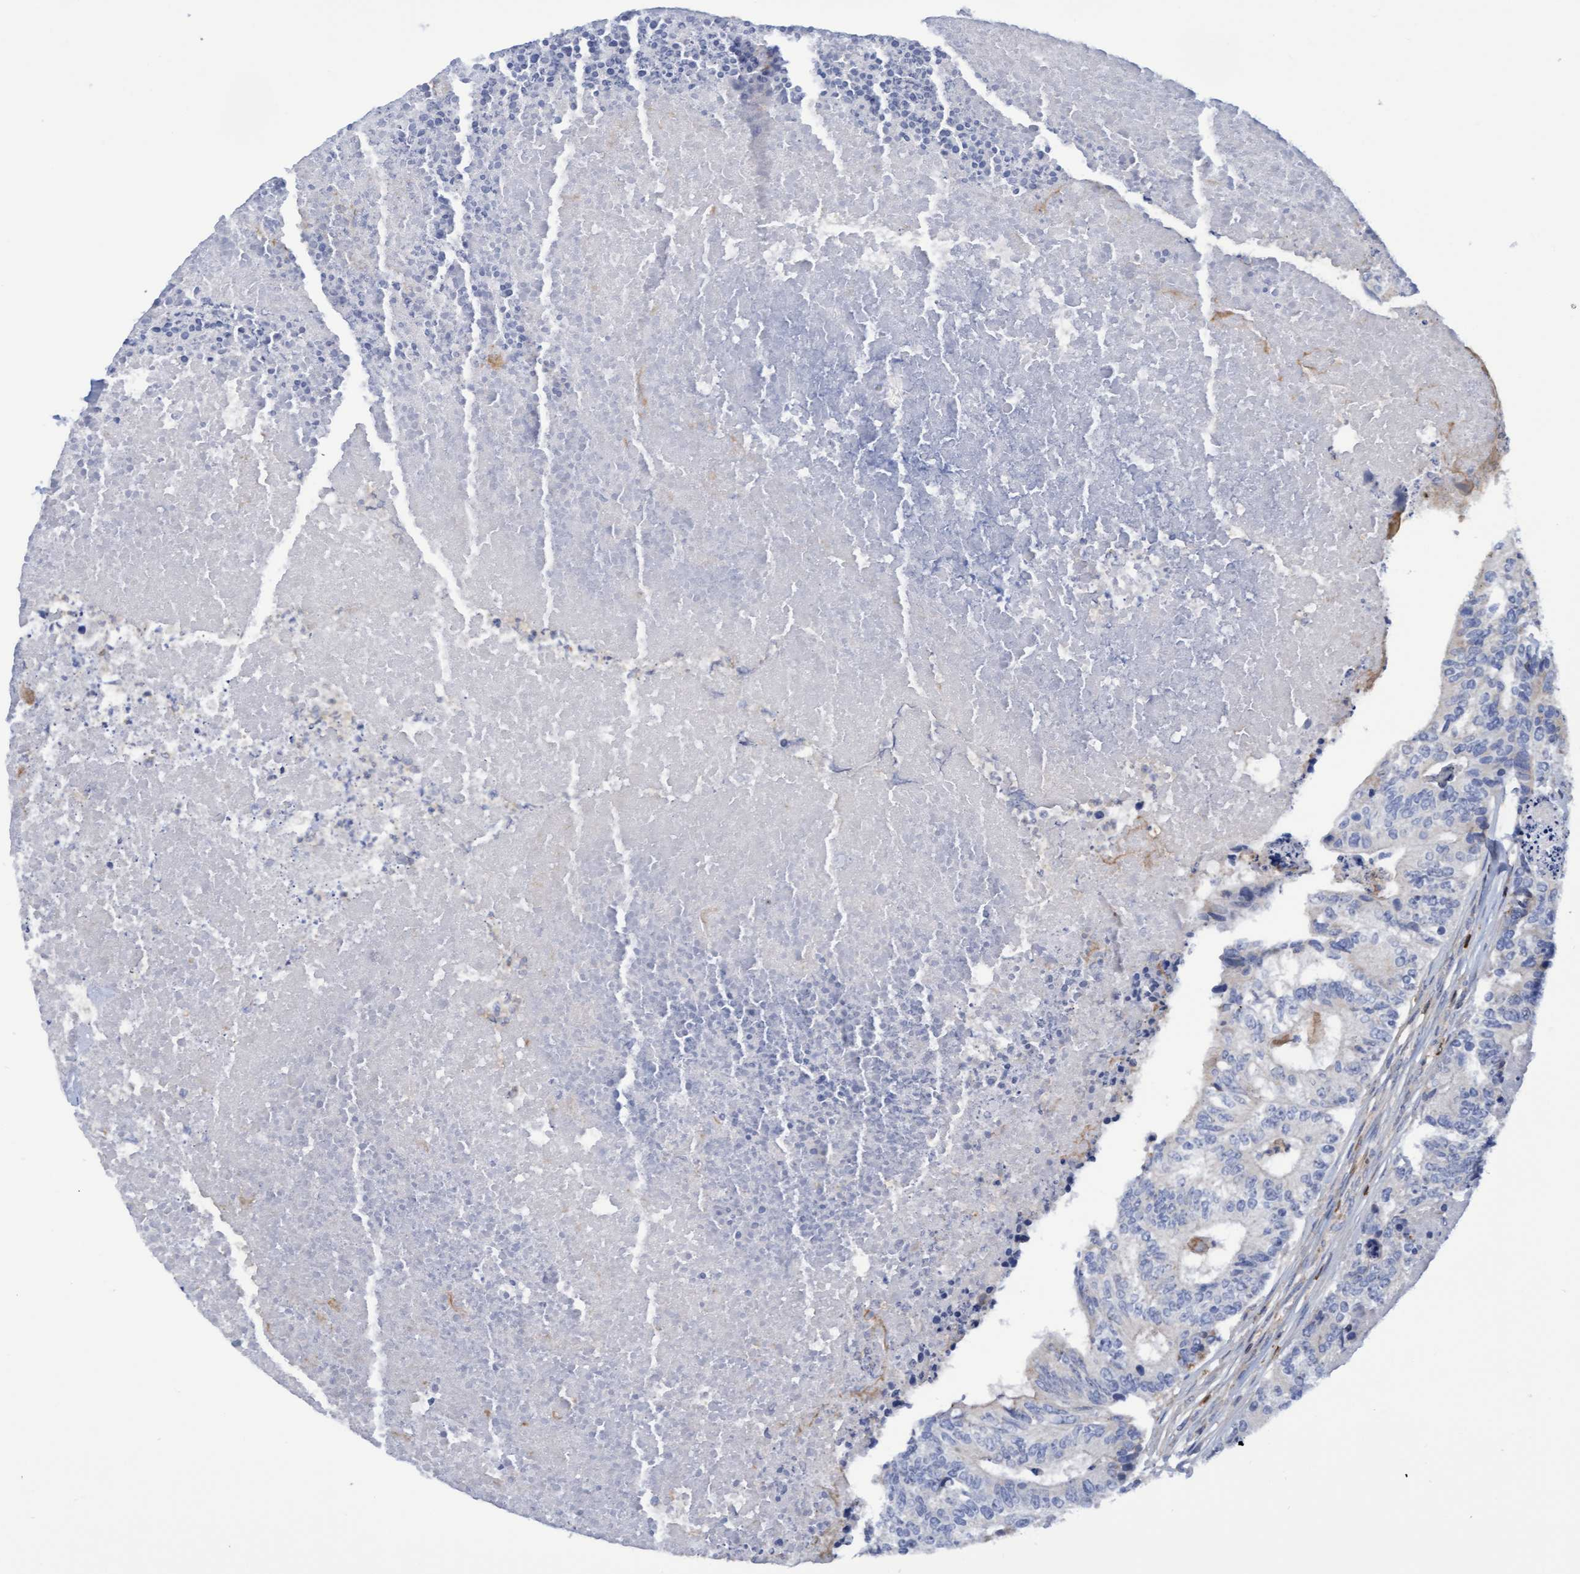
{"staining": {"intensity": "negative", "quantity": "none", "location": "none"}, "tissue": "colorectal cancer", "cell_type": "Tumor cells", "image_type": "cancer", "snomed": [{"axis": "morphology", "description": "Adenocarcinoma, NOS"}, {"axis": "topography", "description": "Colon"}], "caption": "Immunohistochemistry image of neoplastic tissue: colorectal cancer stained with DAB (3,3'-diaminobenzidine) displays no significant protein staining in tumor cells.", "gene": "FNBP1", "patient": {"sex": "female", "age": 67}}